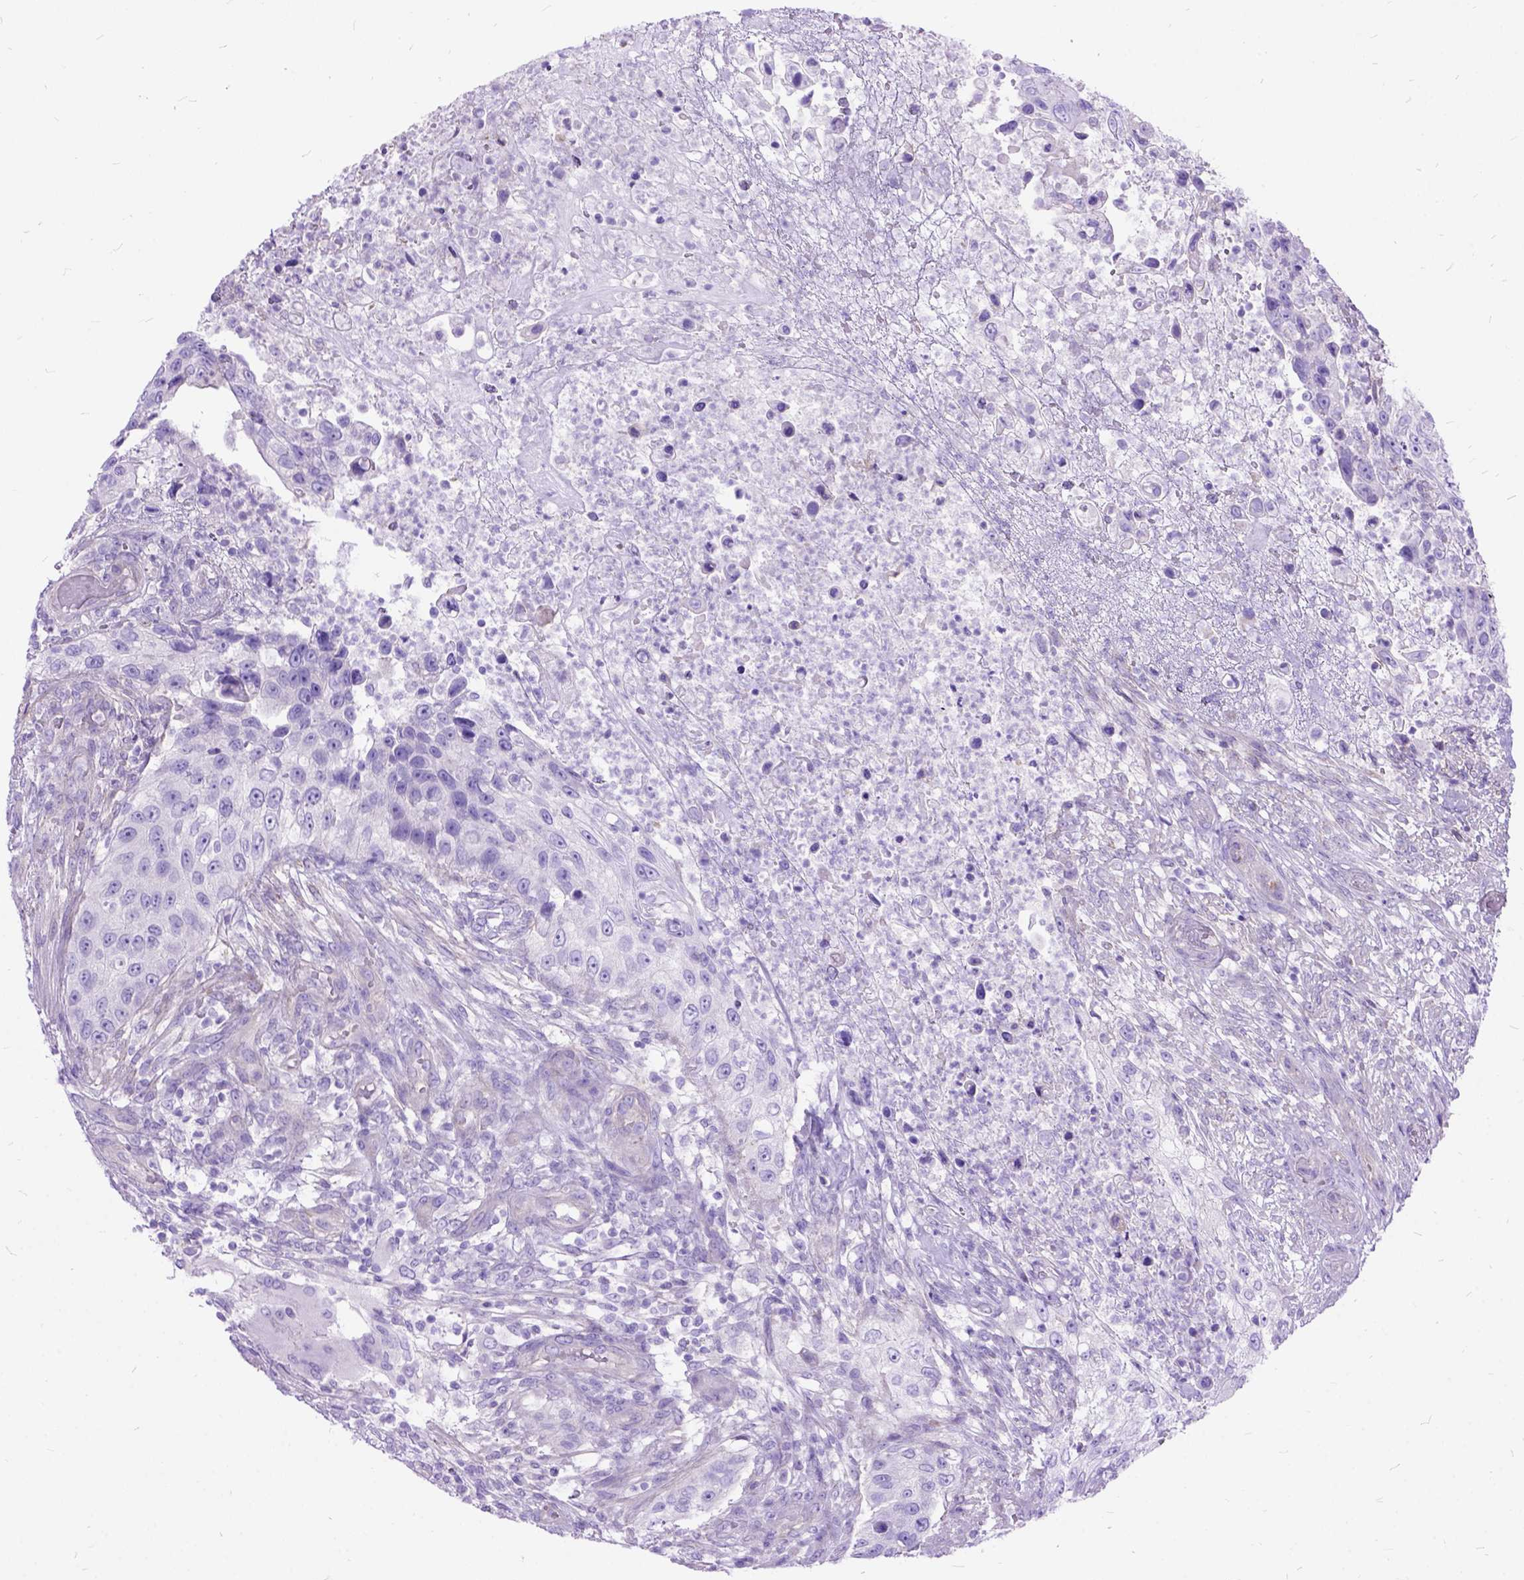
{"staining": {"intensity": "negative", "quantity": "none", "location": "none"}, "tissue": "urothelial cancer", "cell_type": "Tumor cells", "image_type": "cancer", "snomed": [{"axis": "morphology", "description": "Urothelial carcinoma, High grade"}, {"axis": "topography", "description": "Urinary bladder"}], "caption": "Tumor cells are negative for brown protein staining in high-grade urothelial carcinoma.", "gene": "ARL9", "patient": {"sex": "female", "age": 60}}